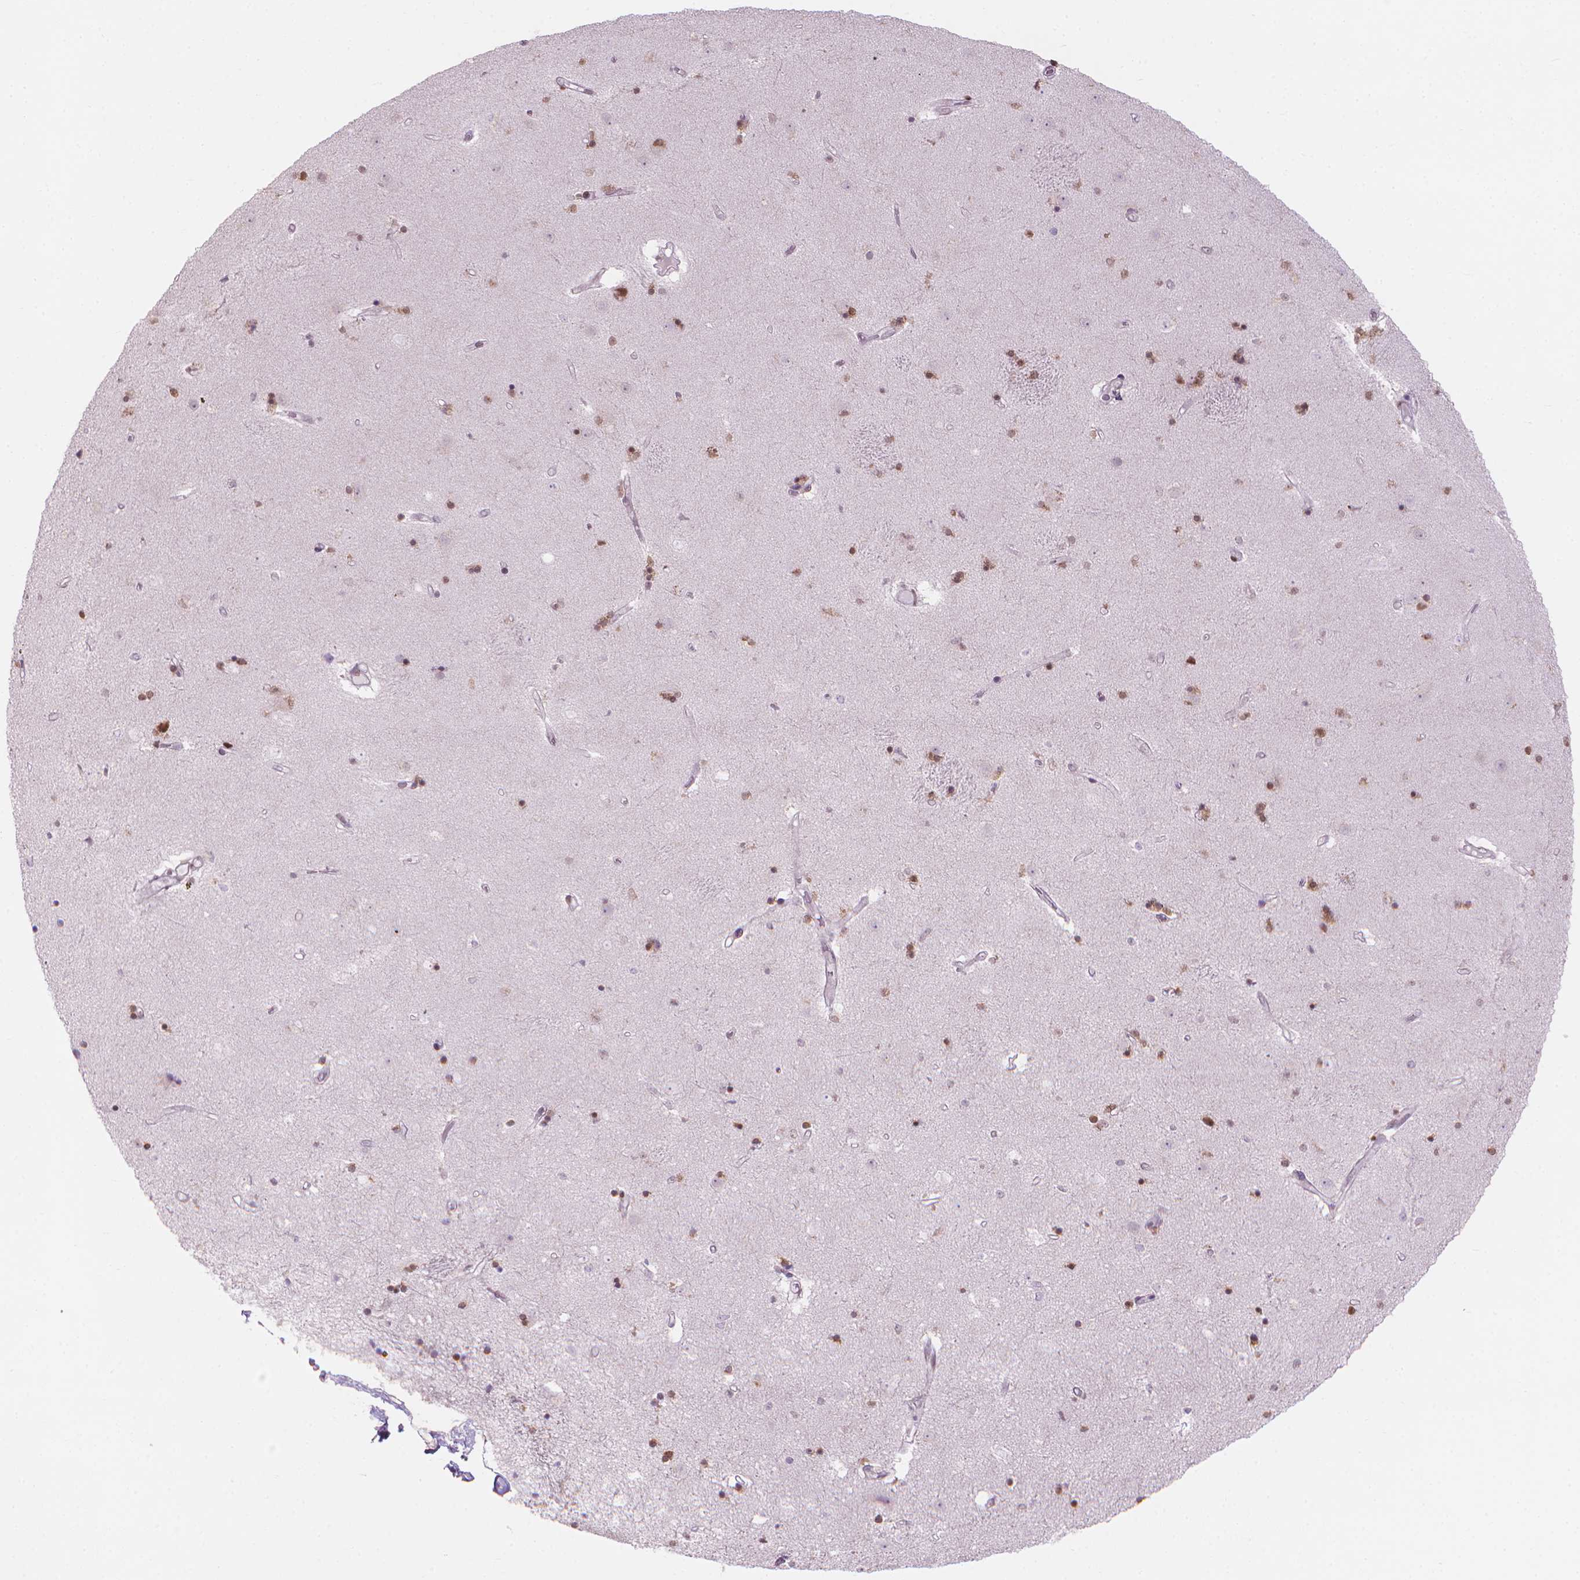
{"staining": {"intensity": "negative", "quantity": "none", "location": "none"}, "tissue": "caudate", "cell_type": "Glial cells", "image_type": "normal", "snomed": [{"axis": "morphology", "description": "Normal tissue, NOS"}, {"axis": "topography", "description": "Lateral ventricle wall"}], "caption": "High magnification brightfield microscopy of normal caudate stained with DAB (3,3'-diaminobenzidine) (brown) and counterstained with hematoxylin (blue): glial cells show no significant staining. (DAB IHC, high magnification).", "gene": "PIAS2", "patient": {"sex": "female", "age": 71}}